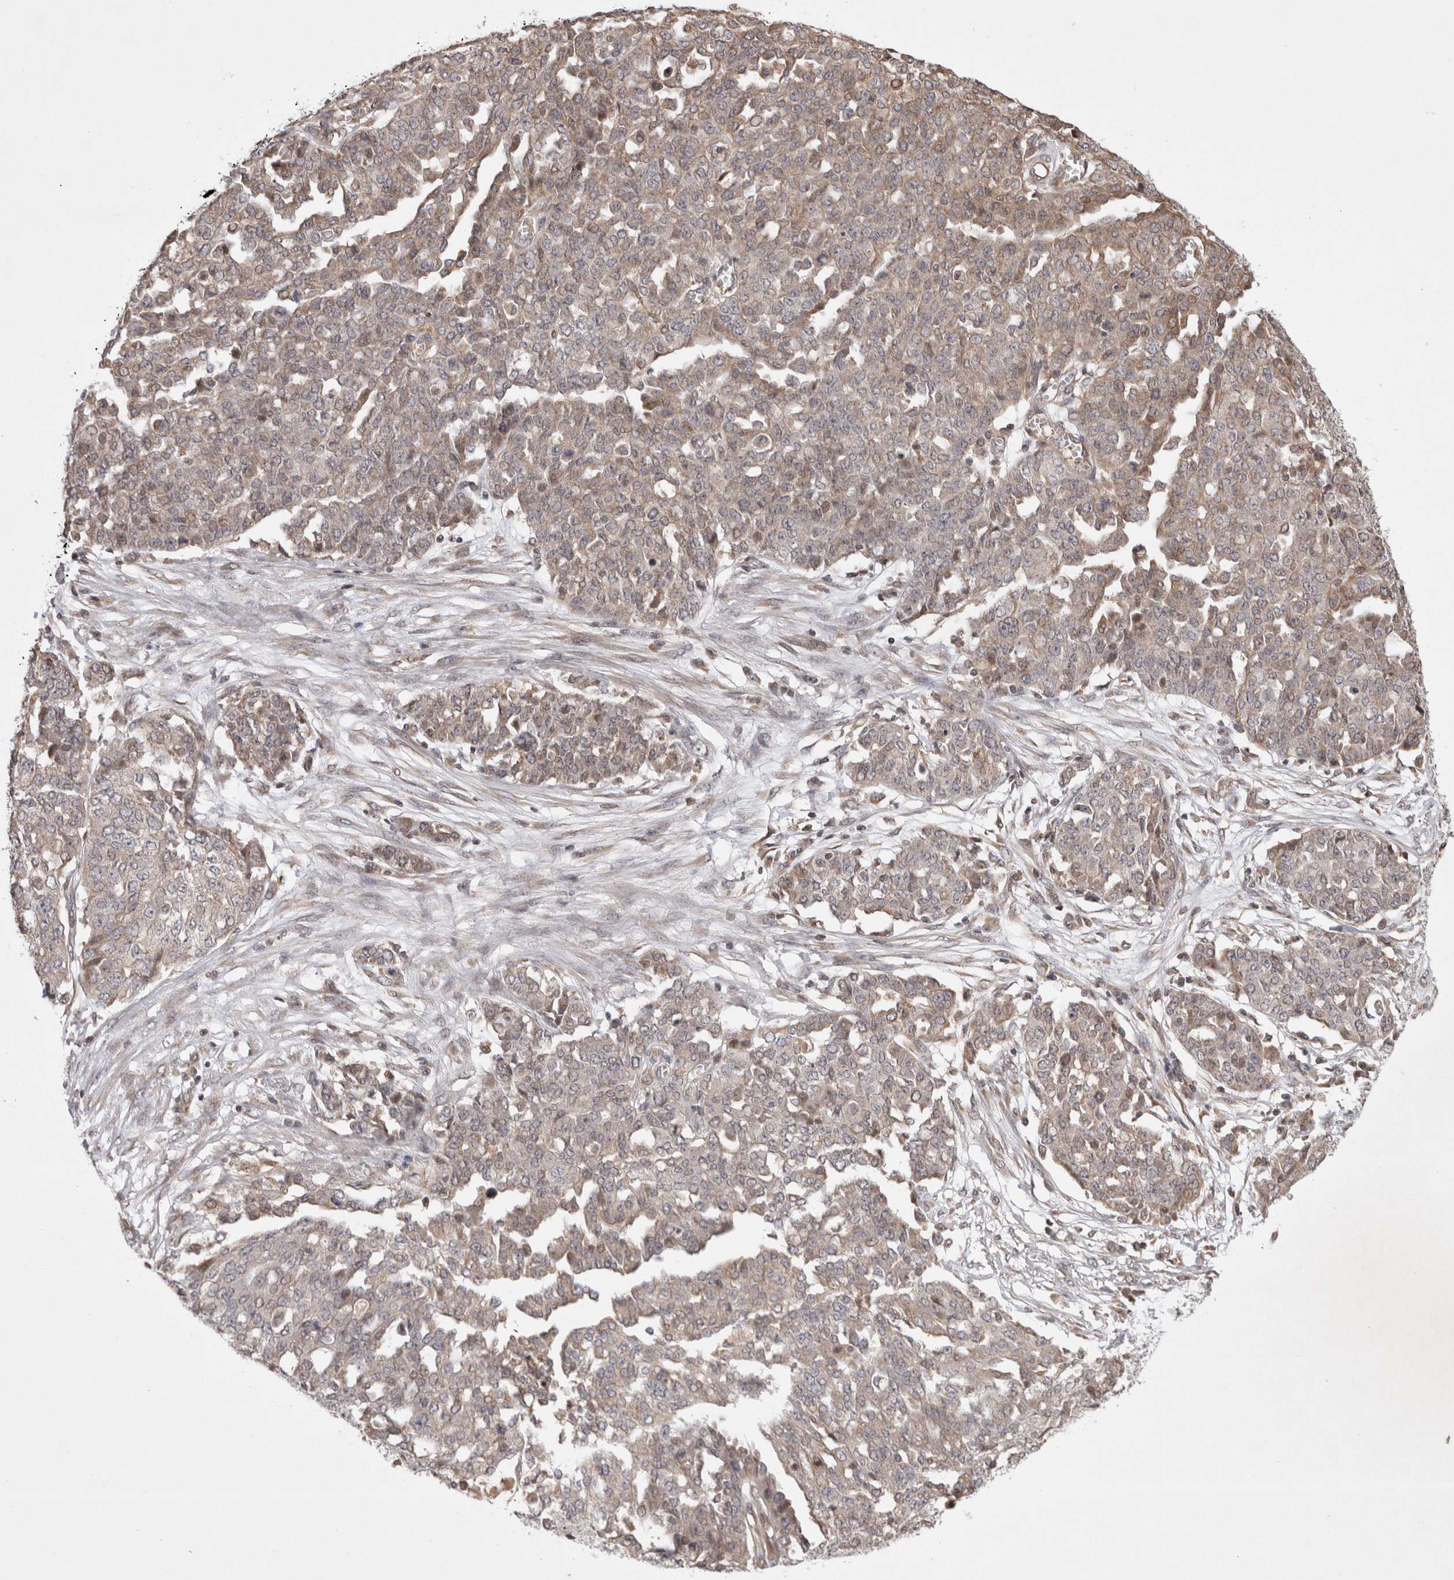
{"staining": {"intensity": "moderate", "quantity": ">75%", "location": "cytoplasmic/membranous,nuclear"}, "tissue": "ovarian cancer", "cell_type": "Tumor cells", "image_type": "cancer", "snomed": [{"axis": "morphology", "description": "Cystadenocarcinoma, serous, NOS"}, {"axis": "topography", "description": "Soft tissue"}, {"axis": "topography", "description": "Ovary"}], "caption": "An image showing moderate cytoplasmic/membranous and nuclear staining in about >75% of tumor cells in ovarian cancer, as visualized by brown immunohistochemical staining.", "gene": "EIF2AK1", "patient": {"sex": "female", "age": 57}}